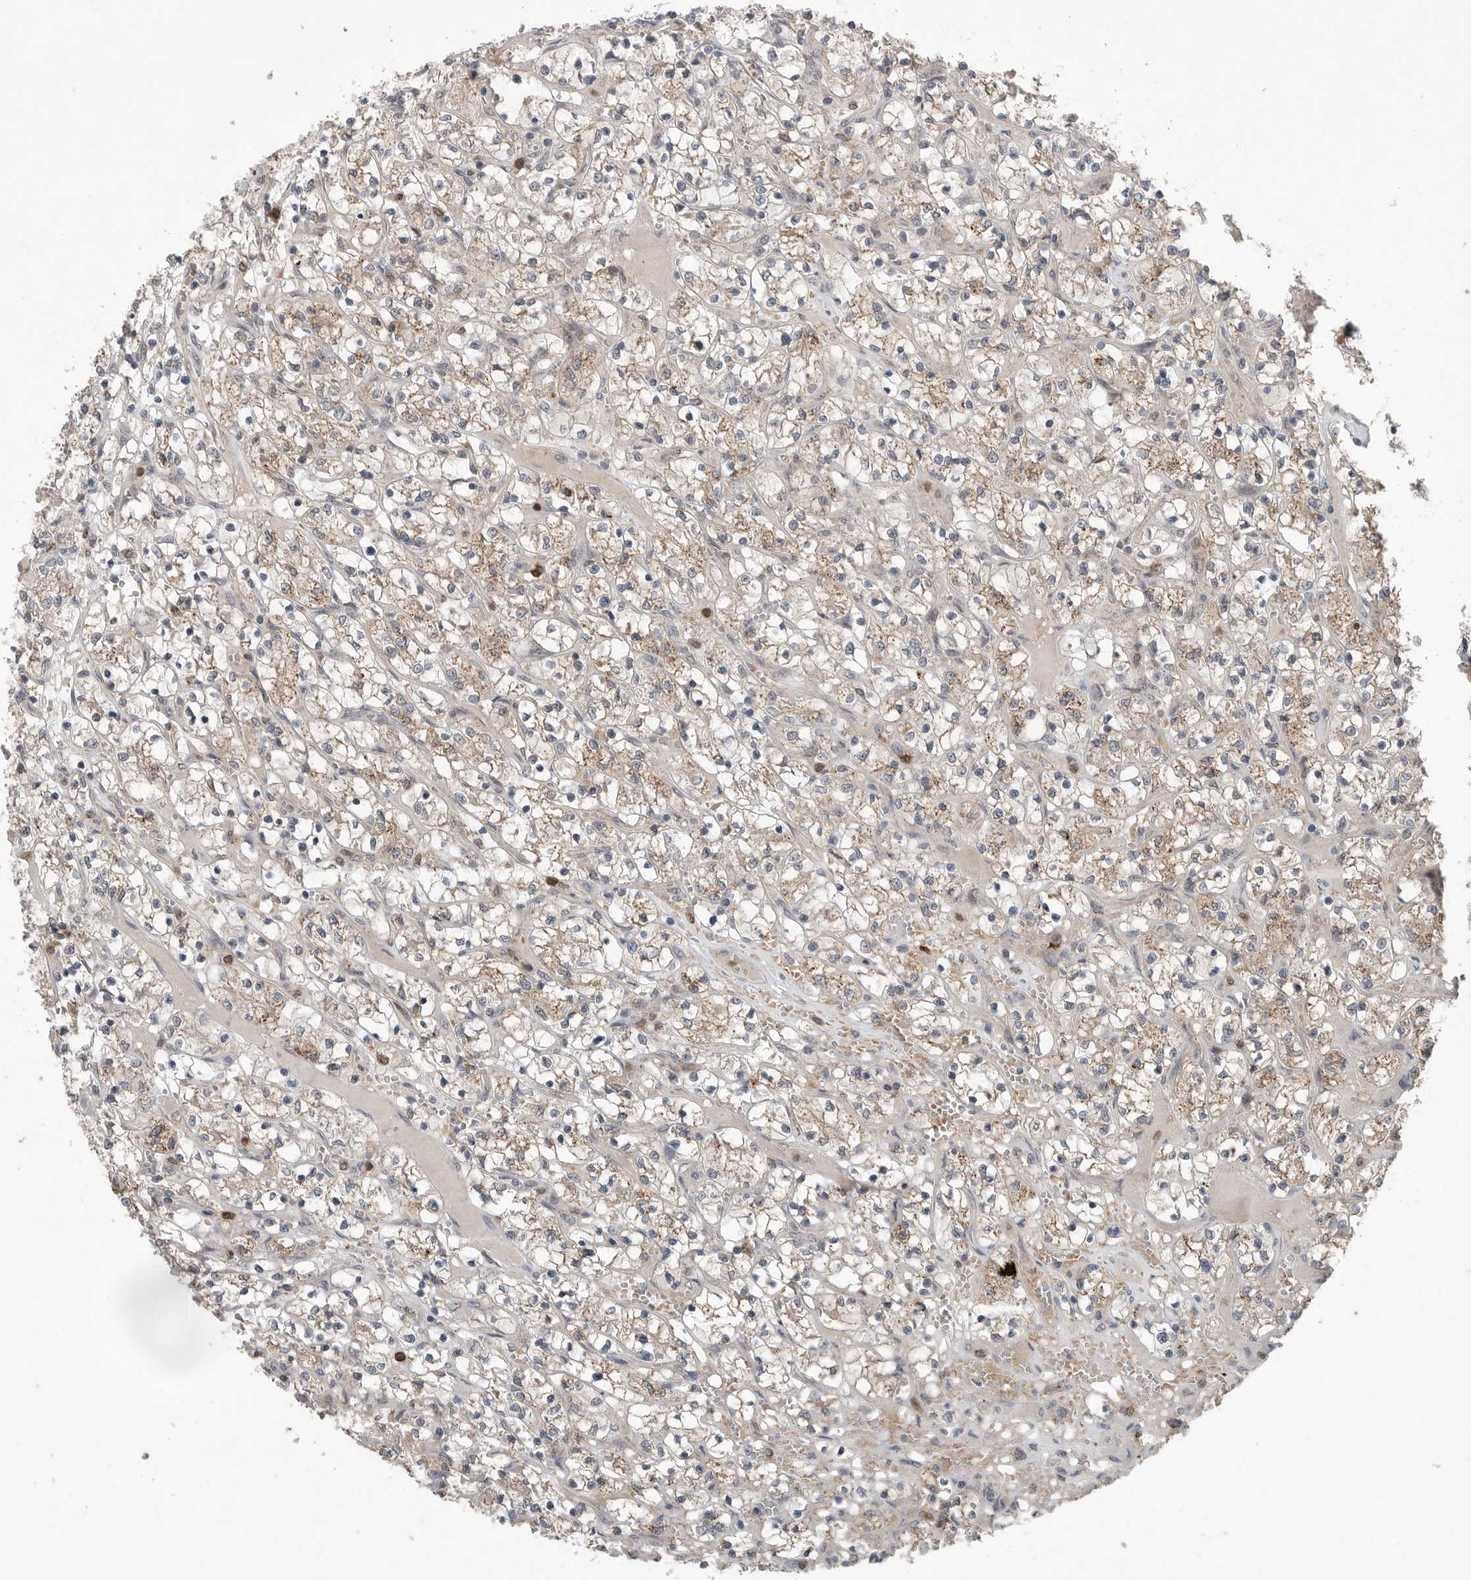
{"staining": {"intensity": "weak", "quantity": ">75%", "location": "cytoplasmic/membranous"}, "tissue": "renal cancer", "cell_type": "Tumor cells", "image_type": "cancer", "snomed": [{"axis": "morphology", "description": "Adenocarcinoma, NOS"}, {"axis": "topography", "description": "Kidney"}], "caption": "The histopathology image shows a brown stain indicating the presence of a protein in the cytoplasmic/membranous of tumor cells in renal adenocarcinoma.", "gene": "SCP2", "patient": {"sex": "female", "age": 69}}